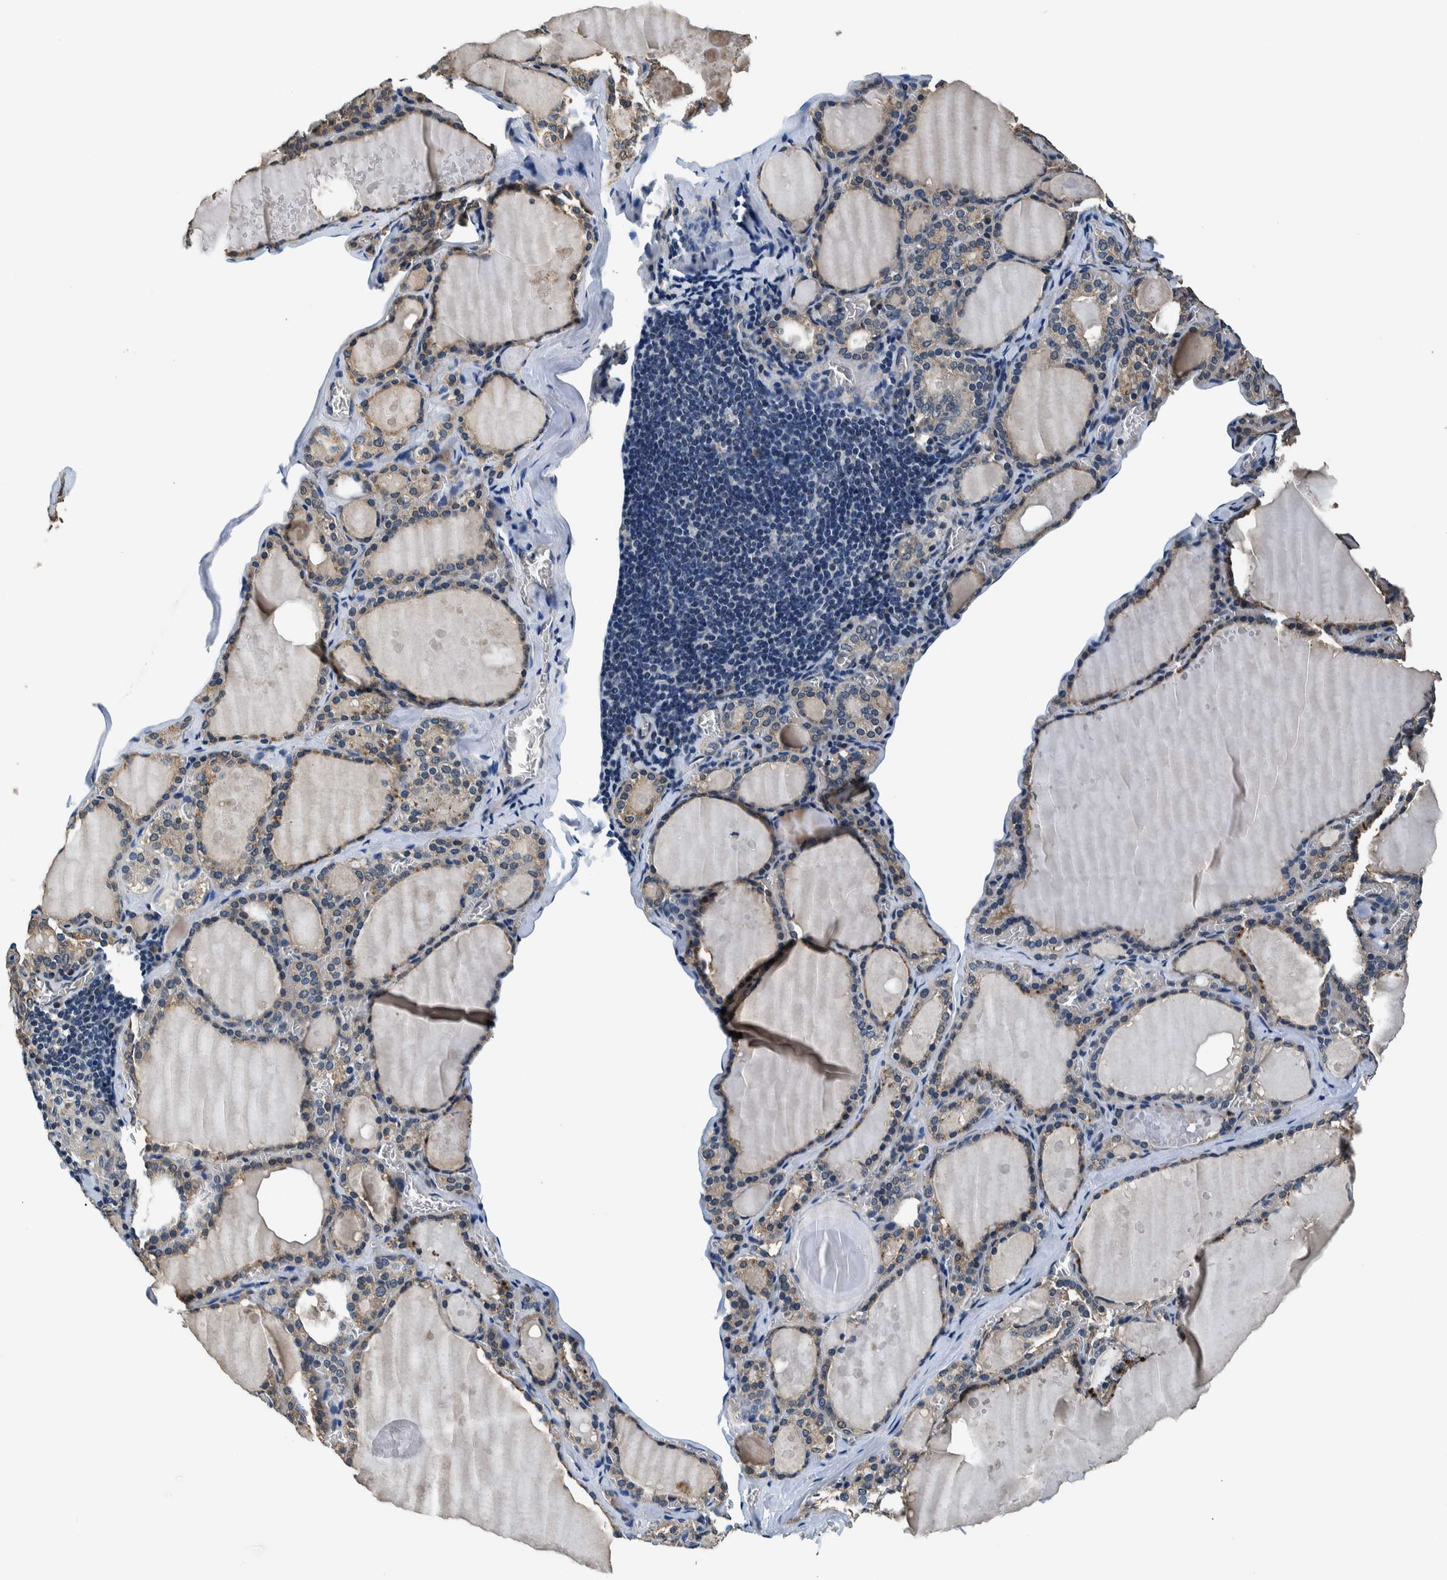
{"staining": {"intensity": "moderate", "quantity": "25%-75%", "location": "cytoplasmic/membranous"}, "tissue": "thyroid gland", "cell_type": "Glandular cells", "image_type": "normal", "snomed": [{"axis": "morphology", "description": "Normal tissue, NOS"}, {"axis": "topography", "description": "Thyroid gland"}], "caption": "Thyroid gland stained for a protein shows moderate cytoplasmic/membranous positivity in glandular cells. (brown staining indicates protein expression, while blue staining denotes nuclei).", "gene": "NIBAN2", "patient": {"sex": "male", "age": 56}}